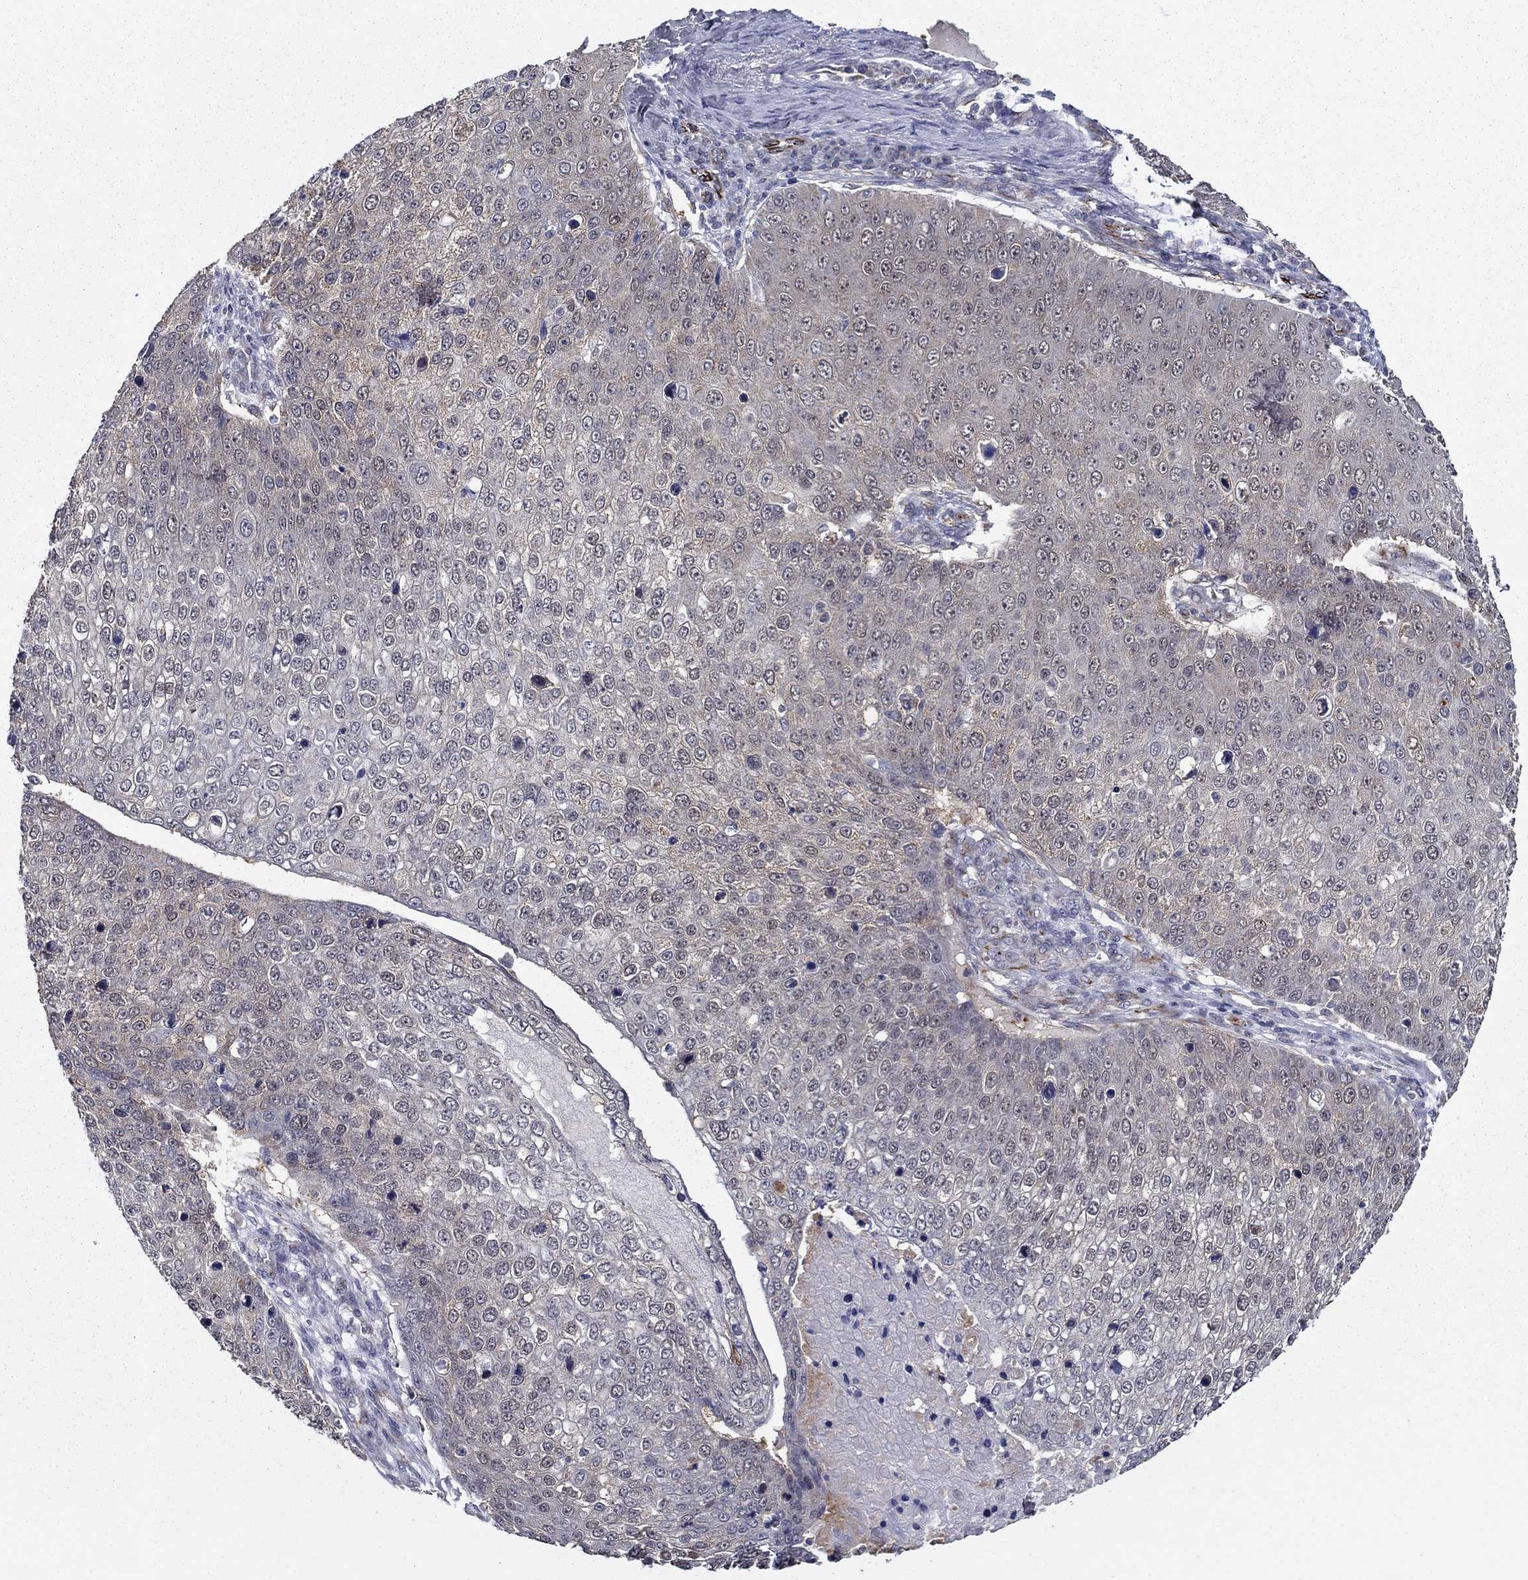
{"staining": {"intensity": "weak", "quantity": "<25%", "location": "cytoplasmic/membranous"}, "tissue": "skin cancer", "cell_type": "Tumor cells", "image_type": "cancer", "snomed": [{"axis": "morphology", "description": "Squamous cell carcinoma, NOS"}, {"axis": "topography", "description": "Skin"}], "caption": "An IHC histopathology image of skin squamous cell carcinoma is shown. There is no staining in tumor cells of skin squamous cell carcinoma. (DAB immunohistochemistry, high magnification).", "gene": "LACTB2", "patient": {"sex": "male", "age": 71}}